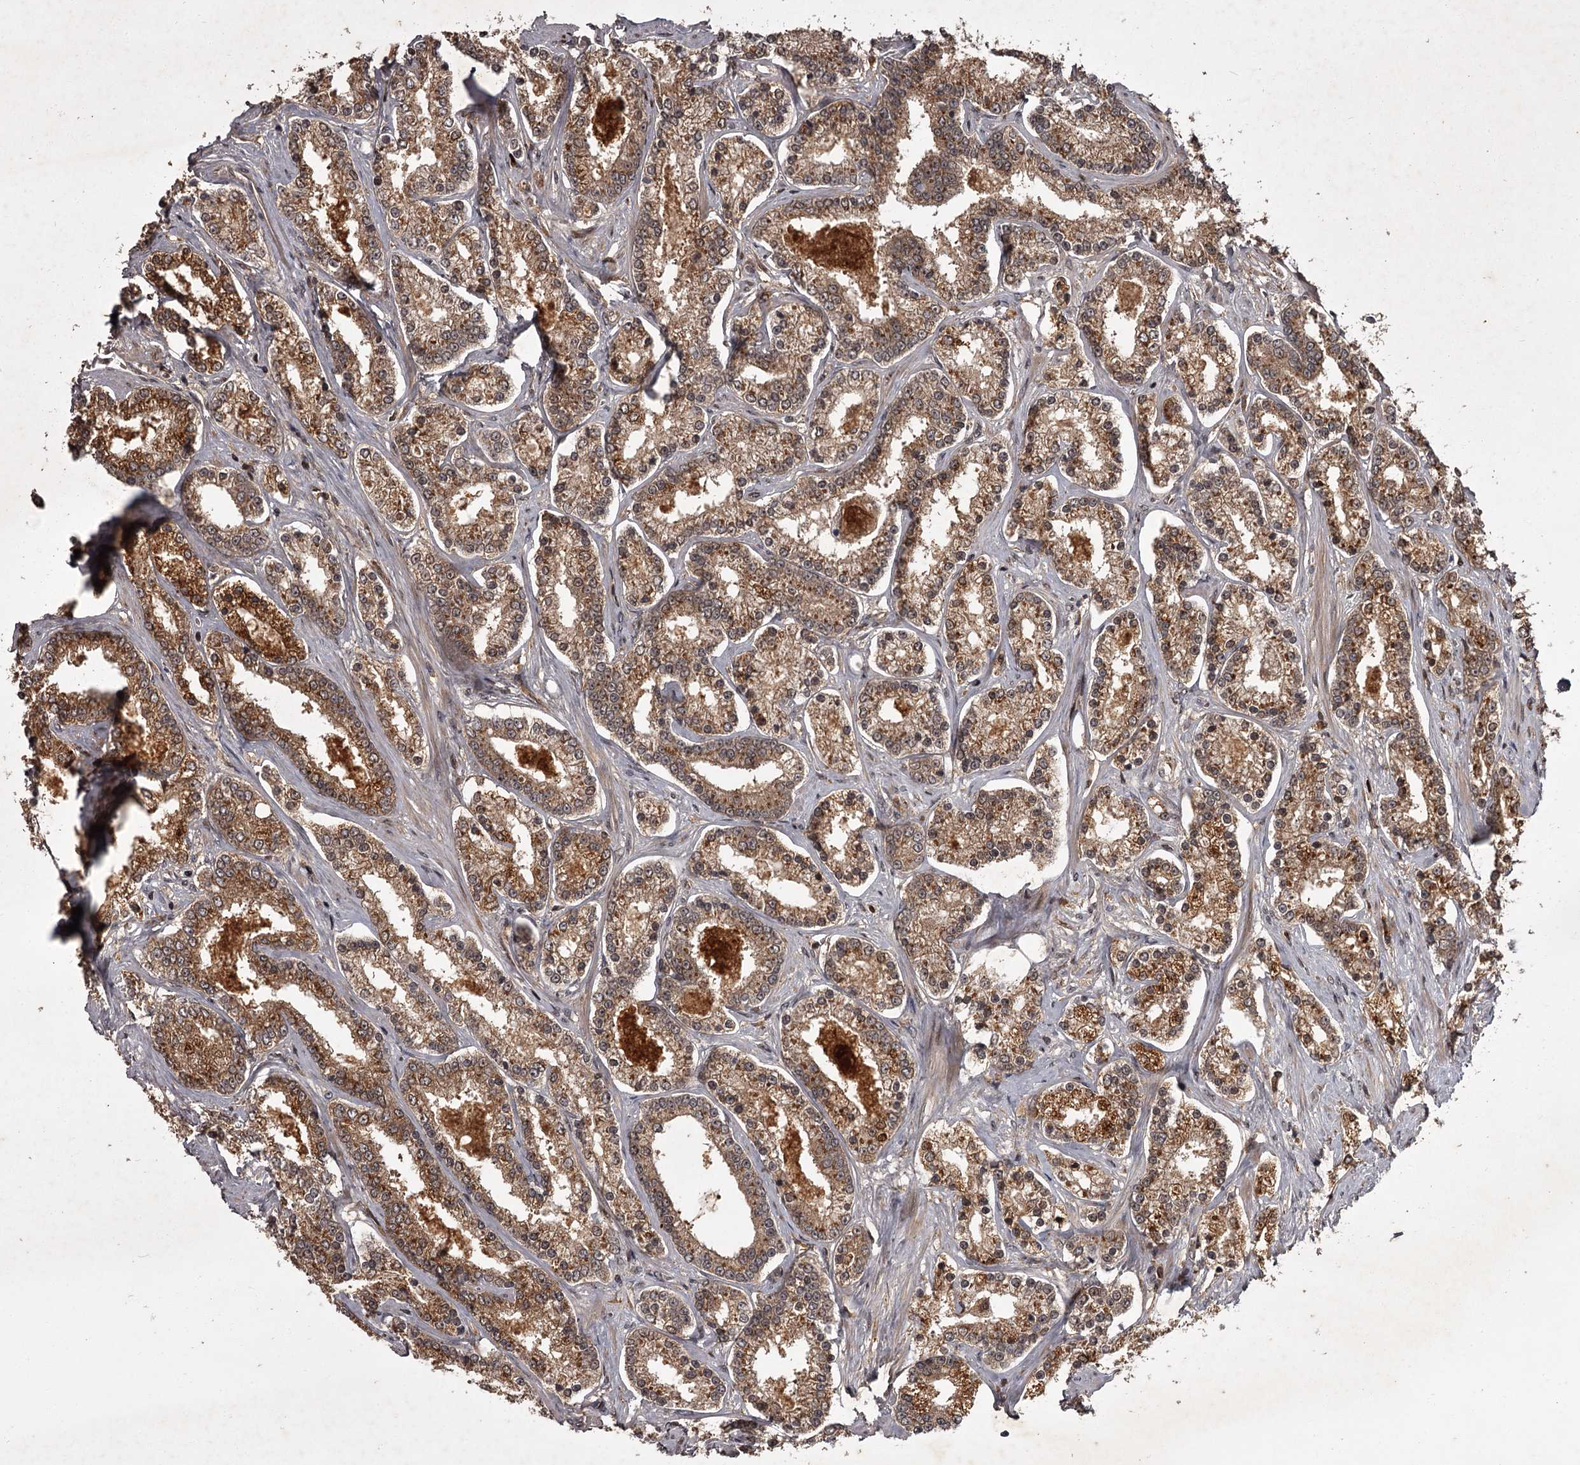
{"staining": {"intensity": "moderate", "quantity": ">75%", "location": "cytoplasmic/membranous"}, "tissue": "prostate cancer", "cell_type": "Tumor cells", "image_type": "cancer", "snomed": [{"axis": "morphology", "description": "Normal tissue, NOS"}, {"axis": "morphology", "description": "Adenocarcinoma, High grade"}, {"axis": "topography", "description": "Prostate"}], "caption": "This histopathology image reveals IHC staining of human high-grade adenocarcinoma (prostate), with medium moderate cytoplasmic/membranous positivity in approximately >75% of tumor cells.", "gene": "TBC1D23", "patient": {"sex": "male", "age": 83}}